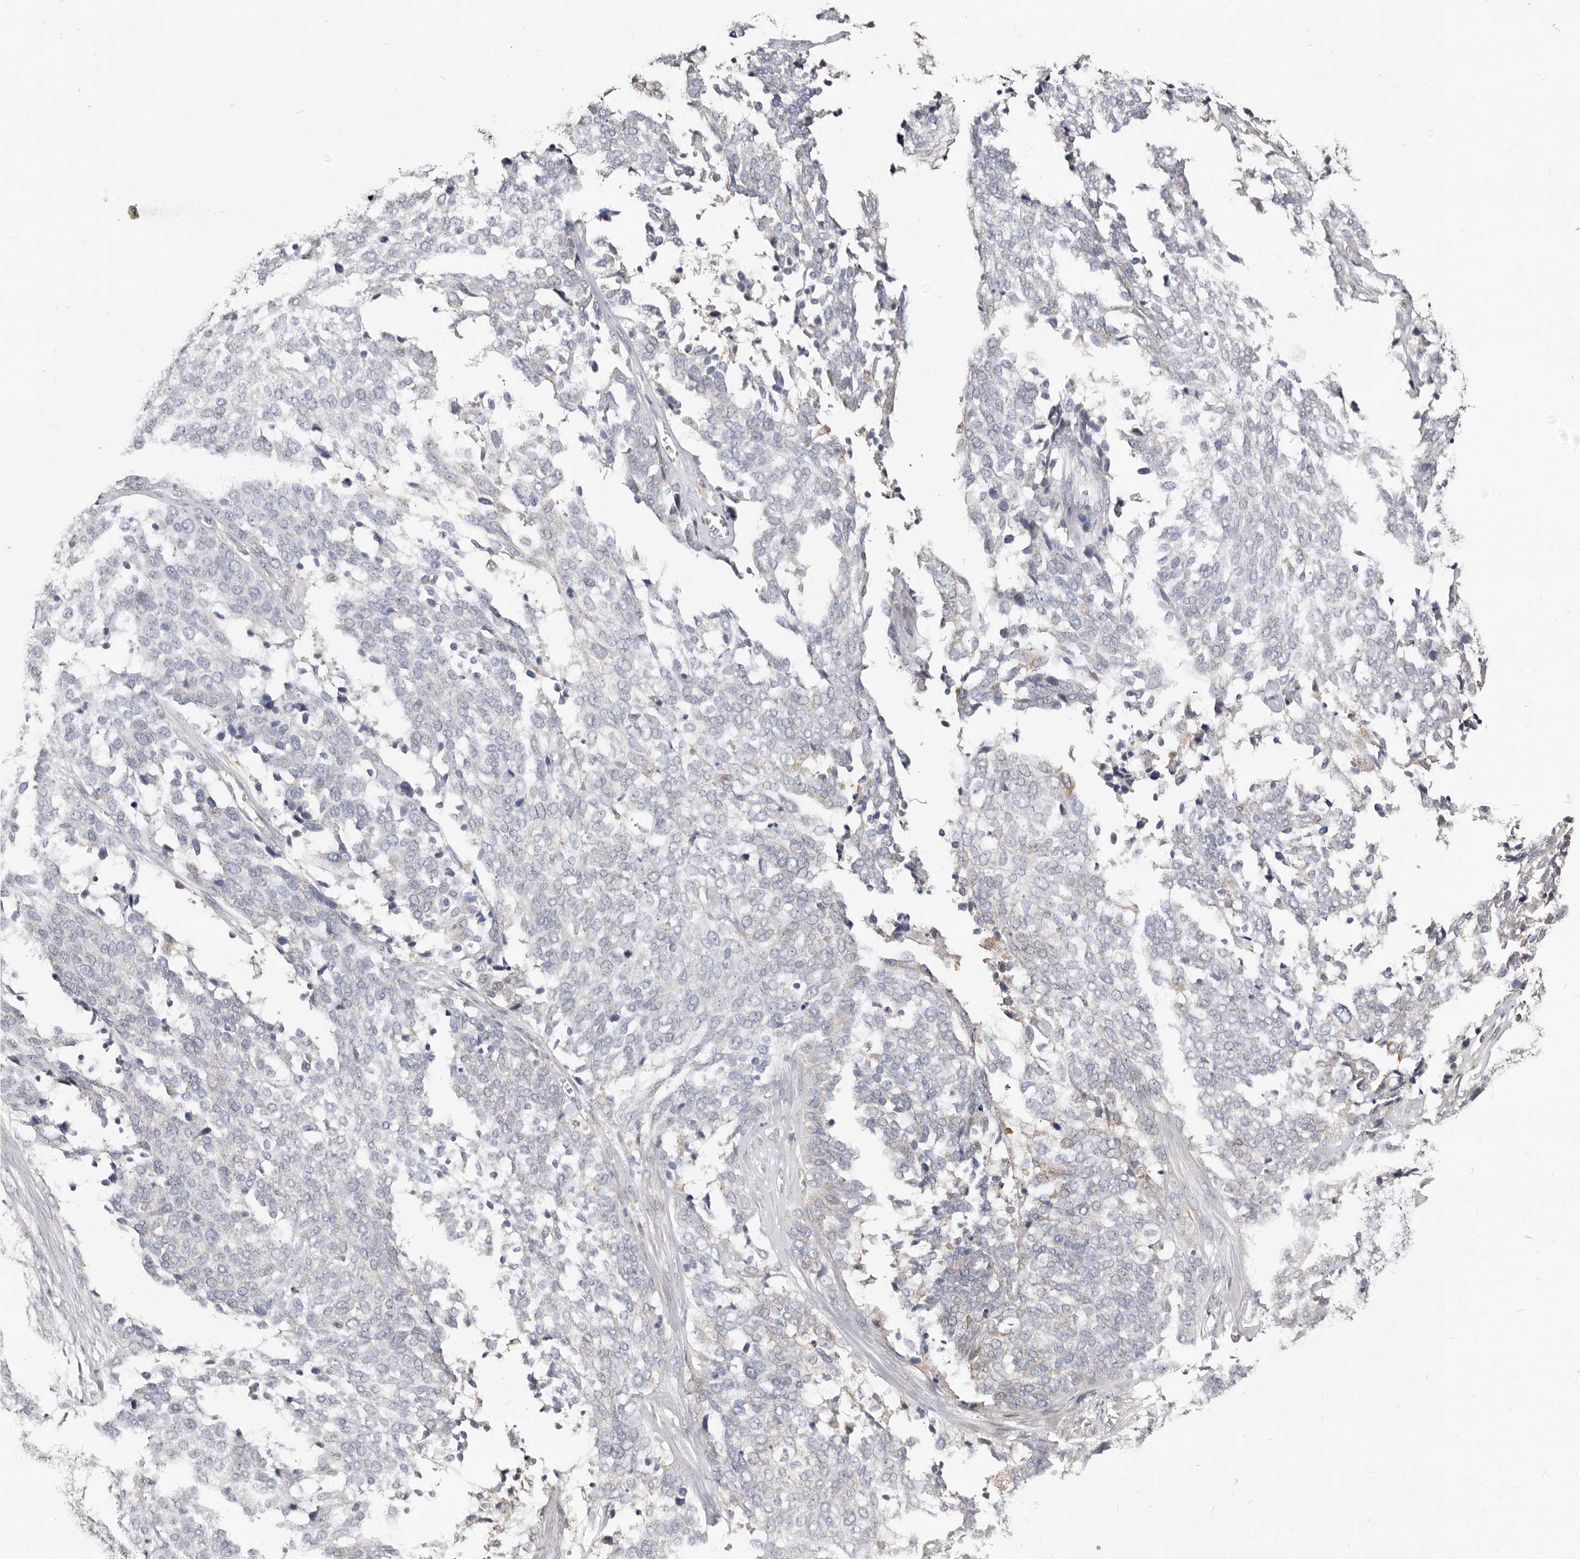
{"staining": {"intensity": "negative", "quantity": "none", "location": "none"}, "tissue": "ovarian cancer", "cell_type": "Tumor cells", "image_type": "cancer", "snomed": [{"axis": "morphology", "description": "Cystadenocarcinoma, serous, NOS"}, {"axis": "topography", "description": "Ovary"}], "caption": "The immunohistochemistry photomicrograph has no significant expression in tumor cells of ovarian serous cystadenocarcinoma tissue.", "gene": "LRRC25", "patient": {"sex": "female", "age": 44}}